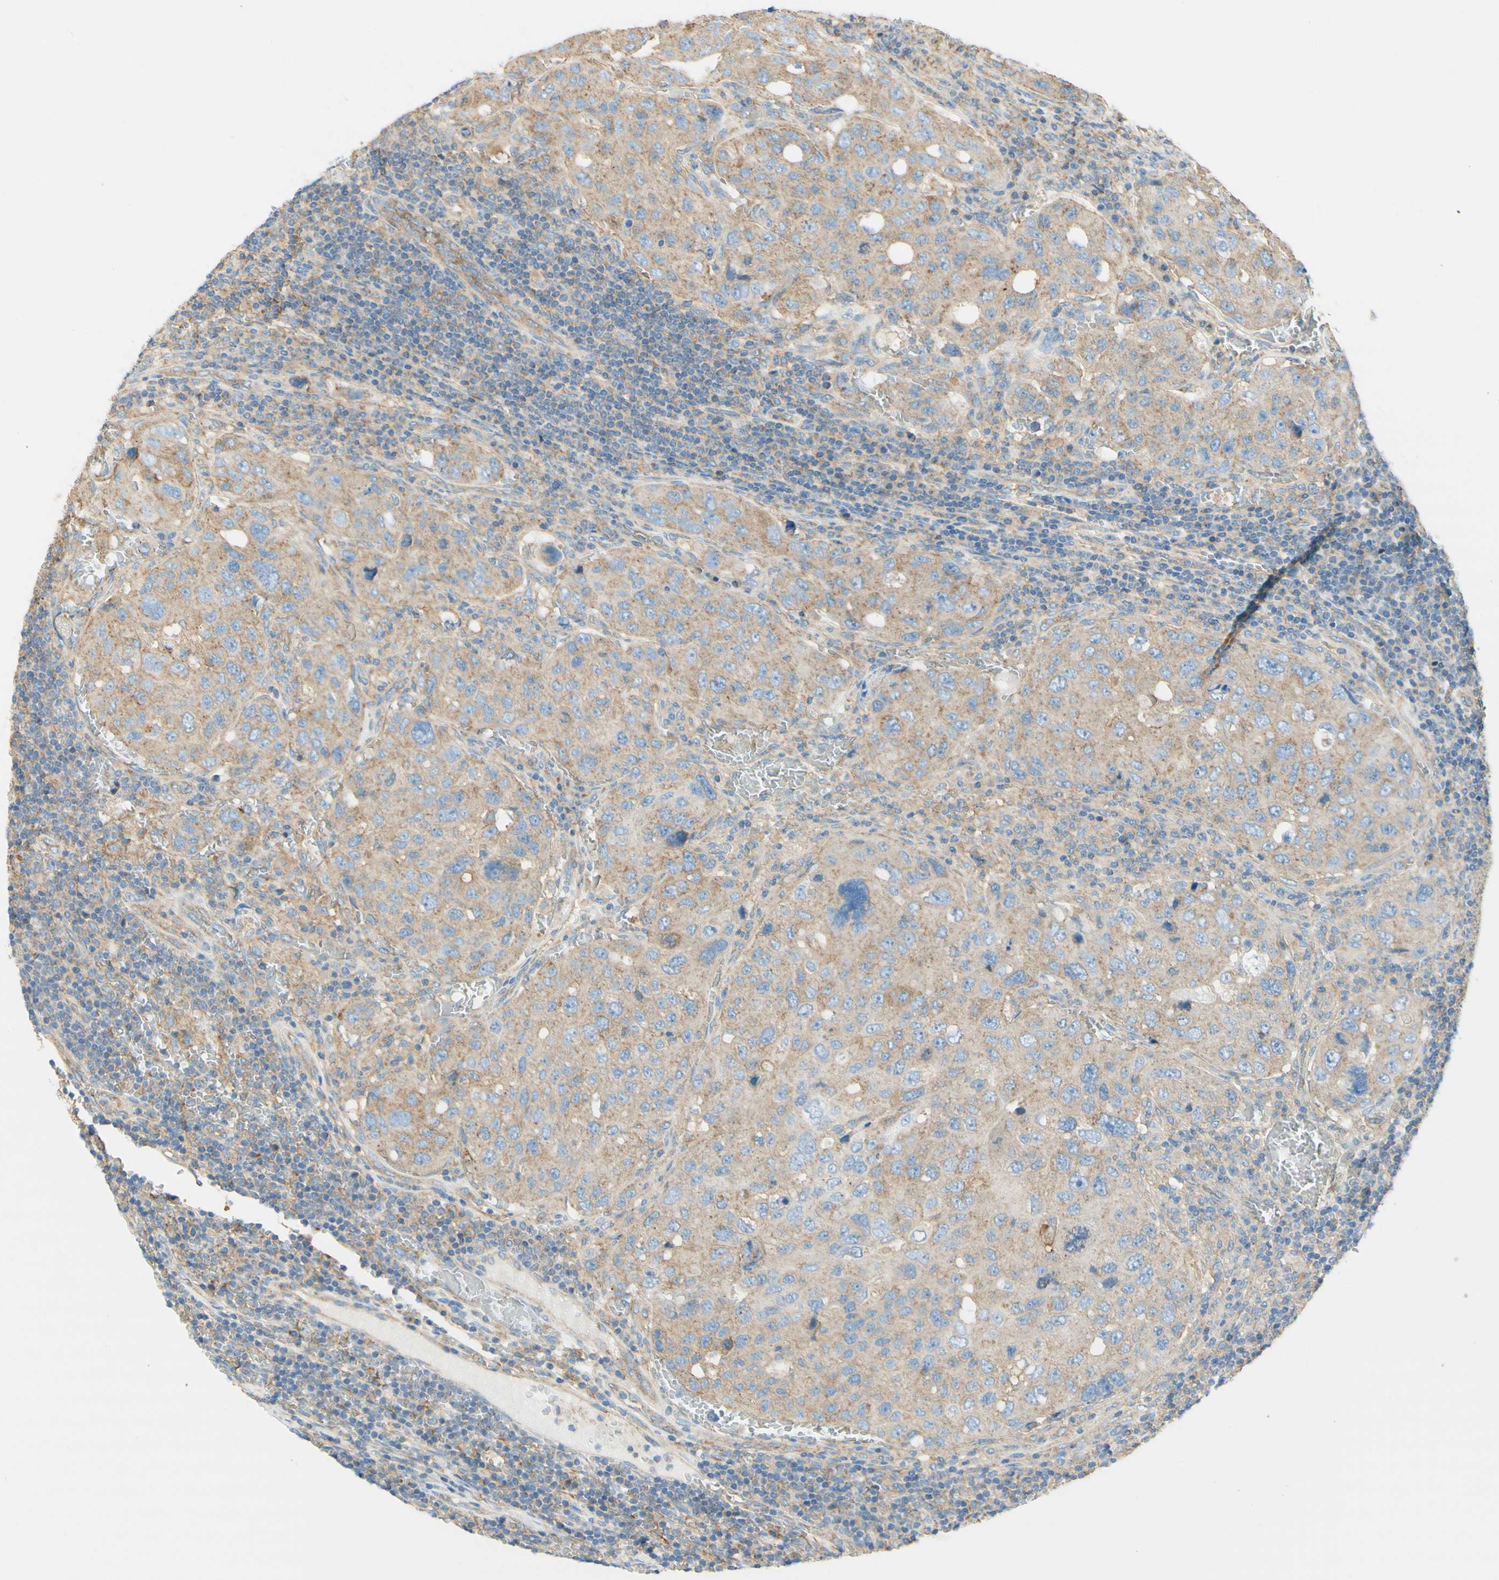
{"staining": {"intensity": "weak", "quantity": ">75%", "location": "cytoplasmic/membranous"}, "tissue": "urothelial cancer", "cell_type": "Tumor cells", "image_type": "cancer", "snomed": [{"axis": "morphology", "description": "Urothelial carcinoma, High grade"}, {"axis": "topography", "description": "Lymph node"}, {"axis": "topography", "description": "Urinary bladder"}], "caption": "Protein expression analysis of urothelial carcinoma (high-grade) reveals weak cytoplasmic/membranous staining in approximately >75% of tumor cells.", "gene": "CLTC", "patient": {"sex": "male", "age": 51}}